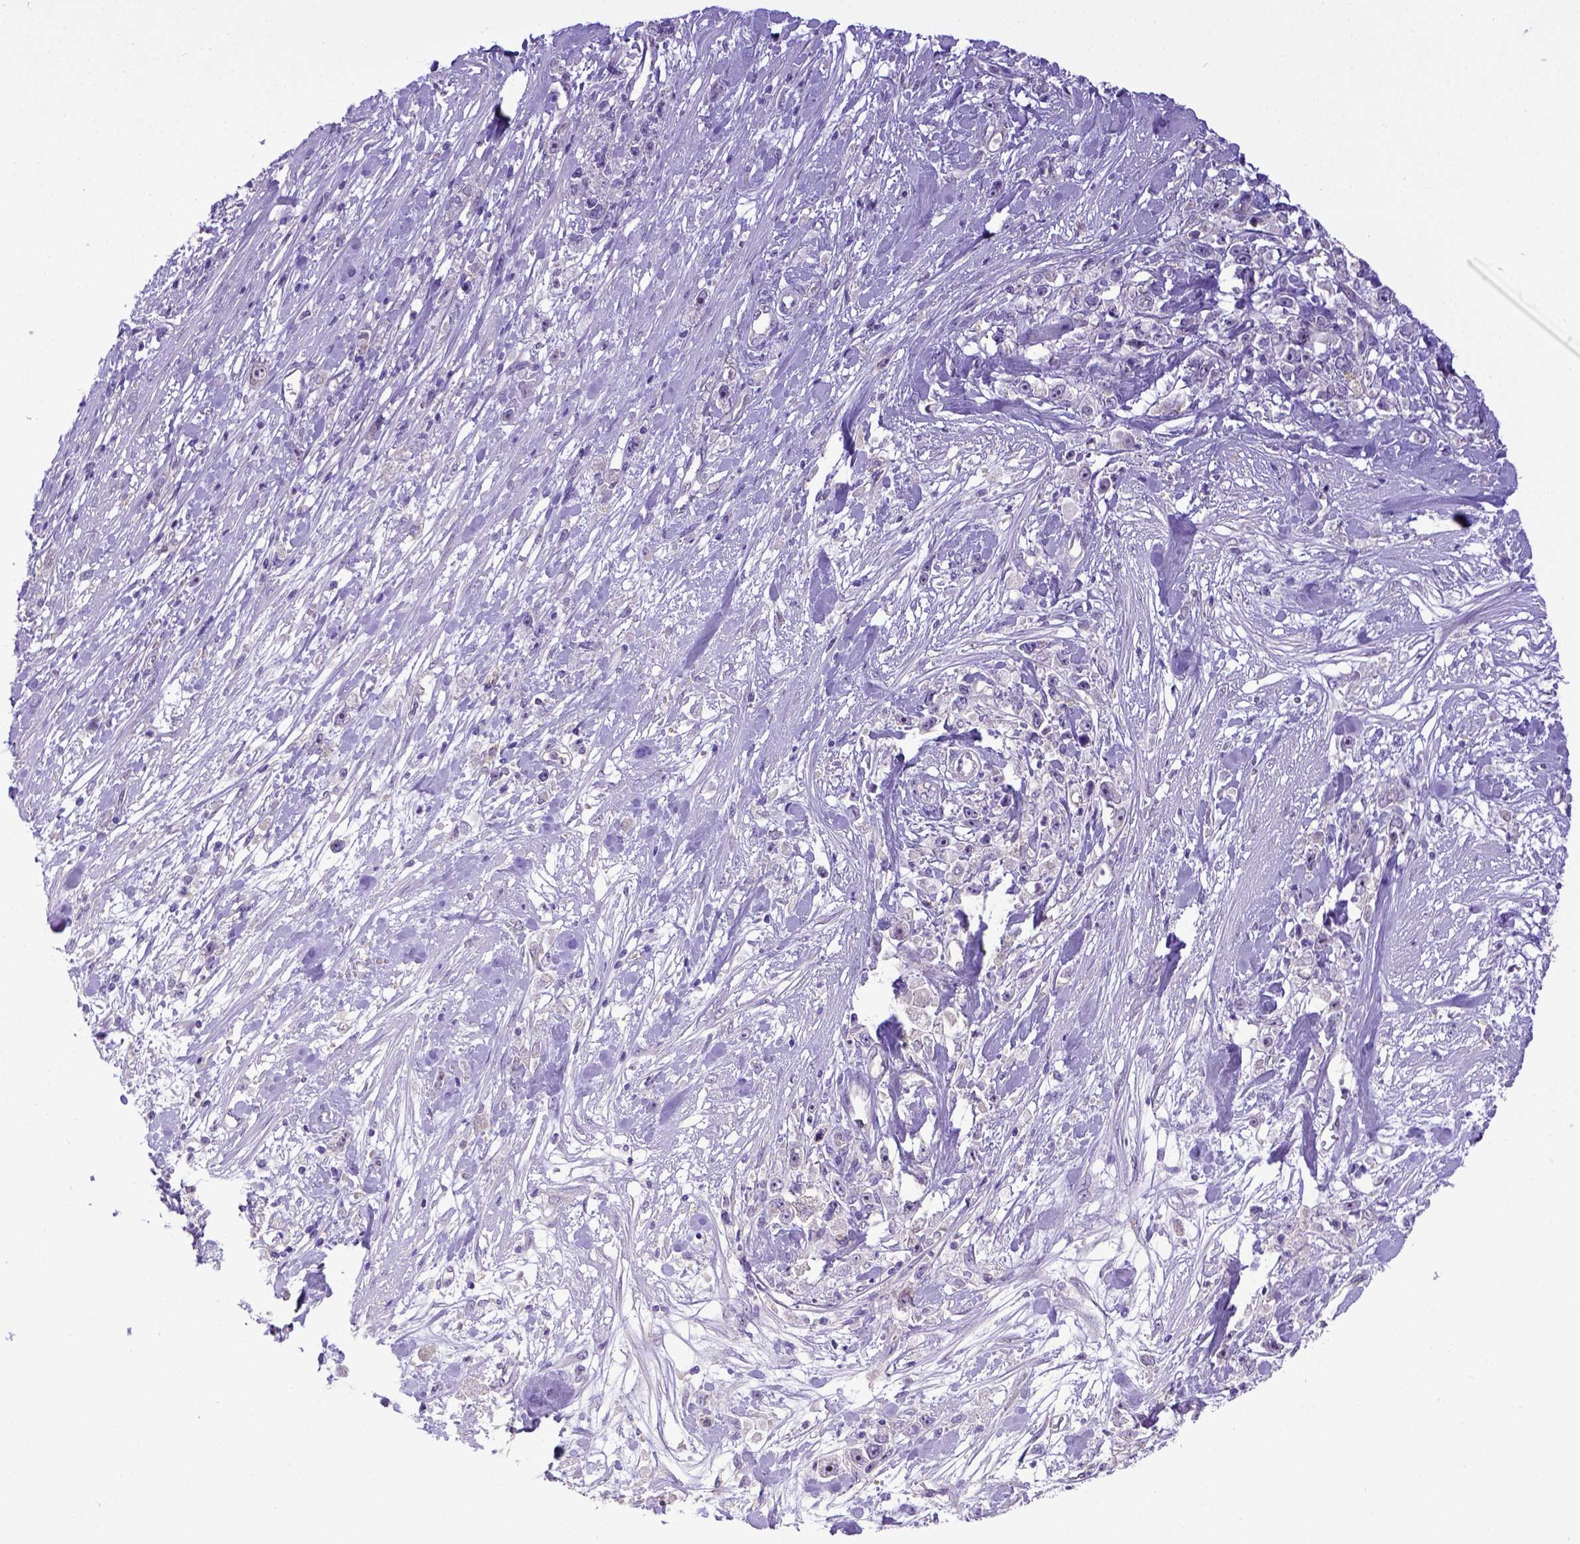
{"staining": {"intensity": "negative", "quantity": "none", "location": "none"}, "tissue": "stomach cancer", "cell_type": "Tumor cells", "image_type": "cancer", "snomed": [{"axis": "morphology", "description": "Adenocarcinoma, NOS"}, {"axis": "topography", "description": "Stomach"}], "caption": "Stomach adenocarcinoma was stained to show a protein in brown. There is no significant expression in tumor cells.", "gene": "CD40", "patient": {"sex": "female", "age": 59}}